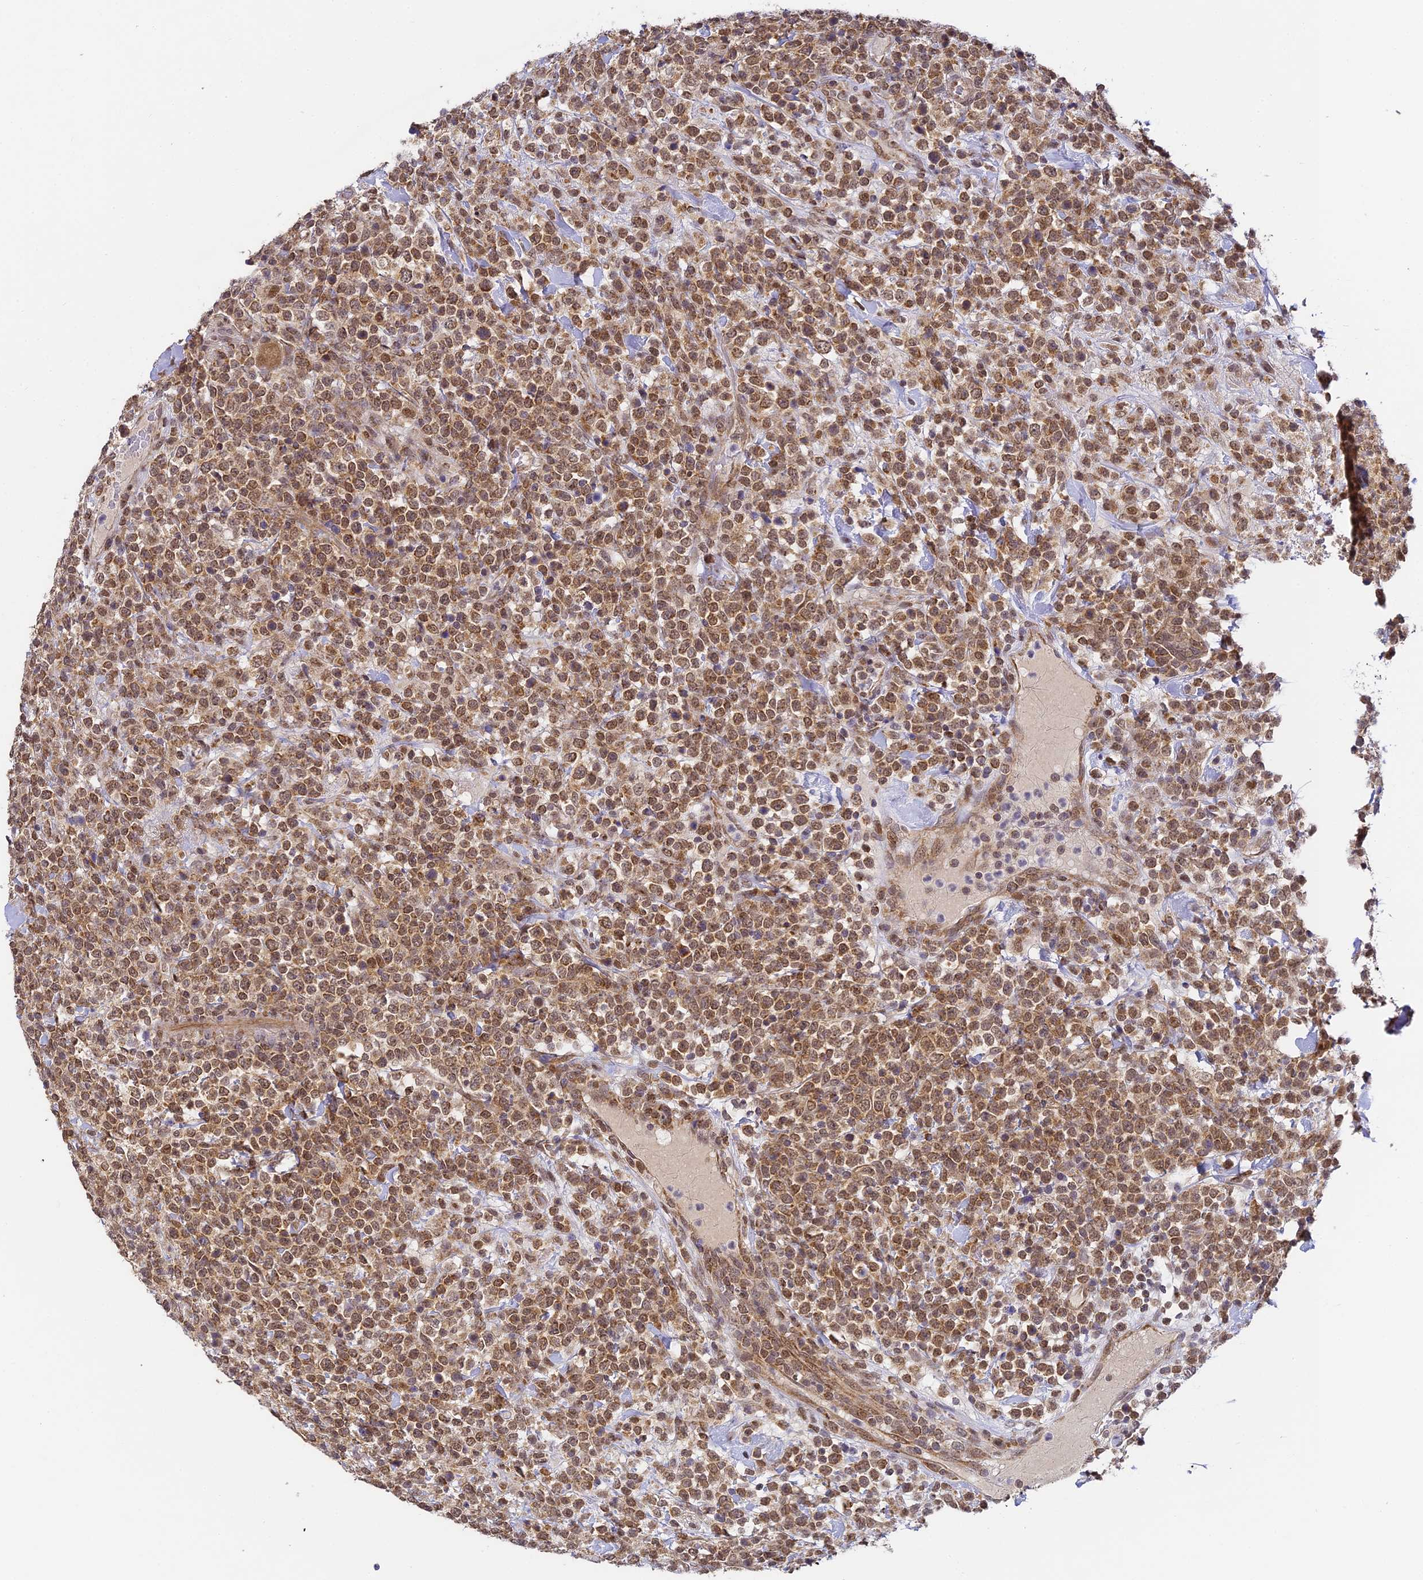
{"staining": {"intensity": "moderate", "quantity": ">75%", "location": "cytoplasmic/membranous,nuclear"}, "tissue": "lymphoma", "cell_type": "Tumor cells", "image_type": "cancer", "snomed": [{"axis": "morphology", "description": "Malignant lymphoma, non-Hodgkin's type, High grade"}, {"axis": "topography", "description": "Colon"}], "caption": "A brown stain shows moderate cytoplasmic/membranous and nuclear positivity of a protein in human high-grade malignant lymphoma, non-Hodgkin's type tumor cells.", "gene": "DNAAF10", "patient": {"sex": "female", "age": 53}}